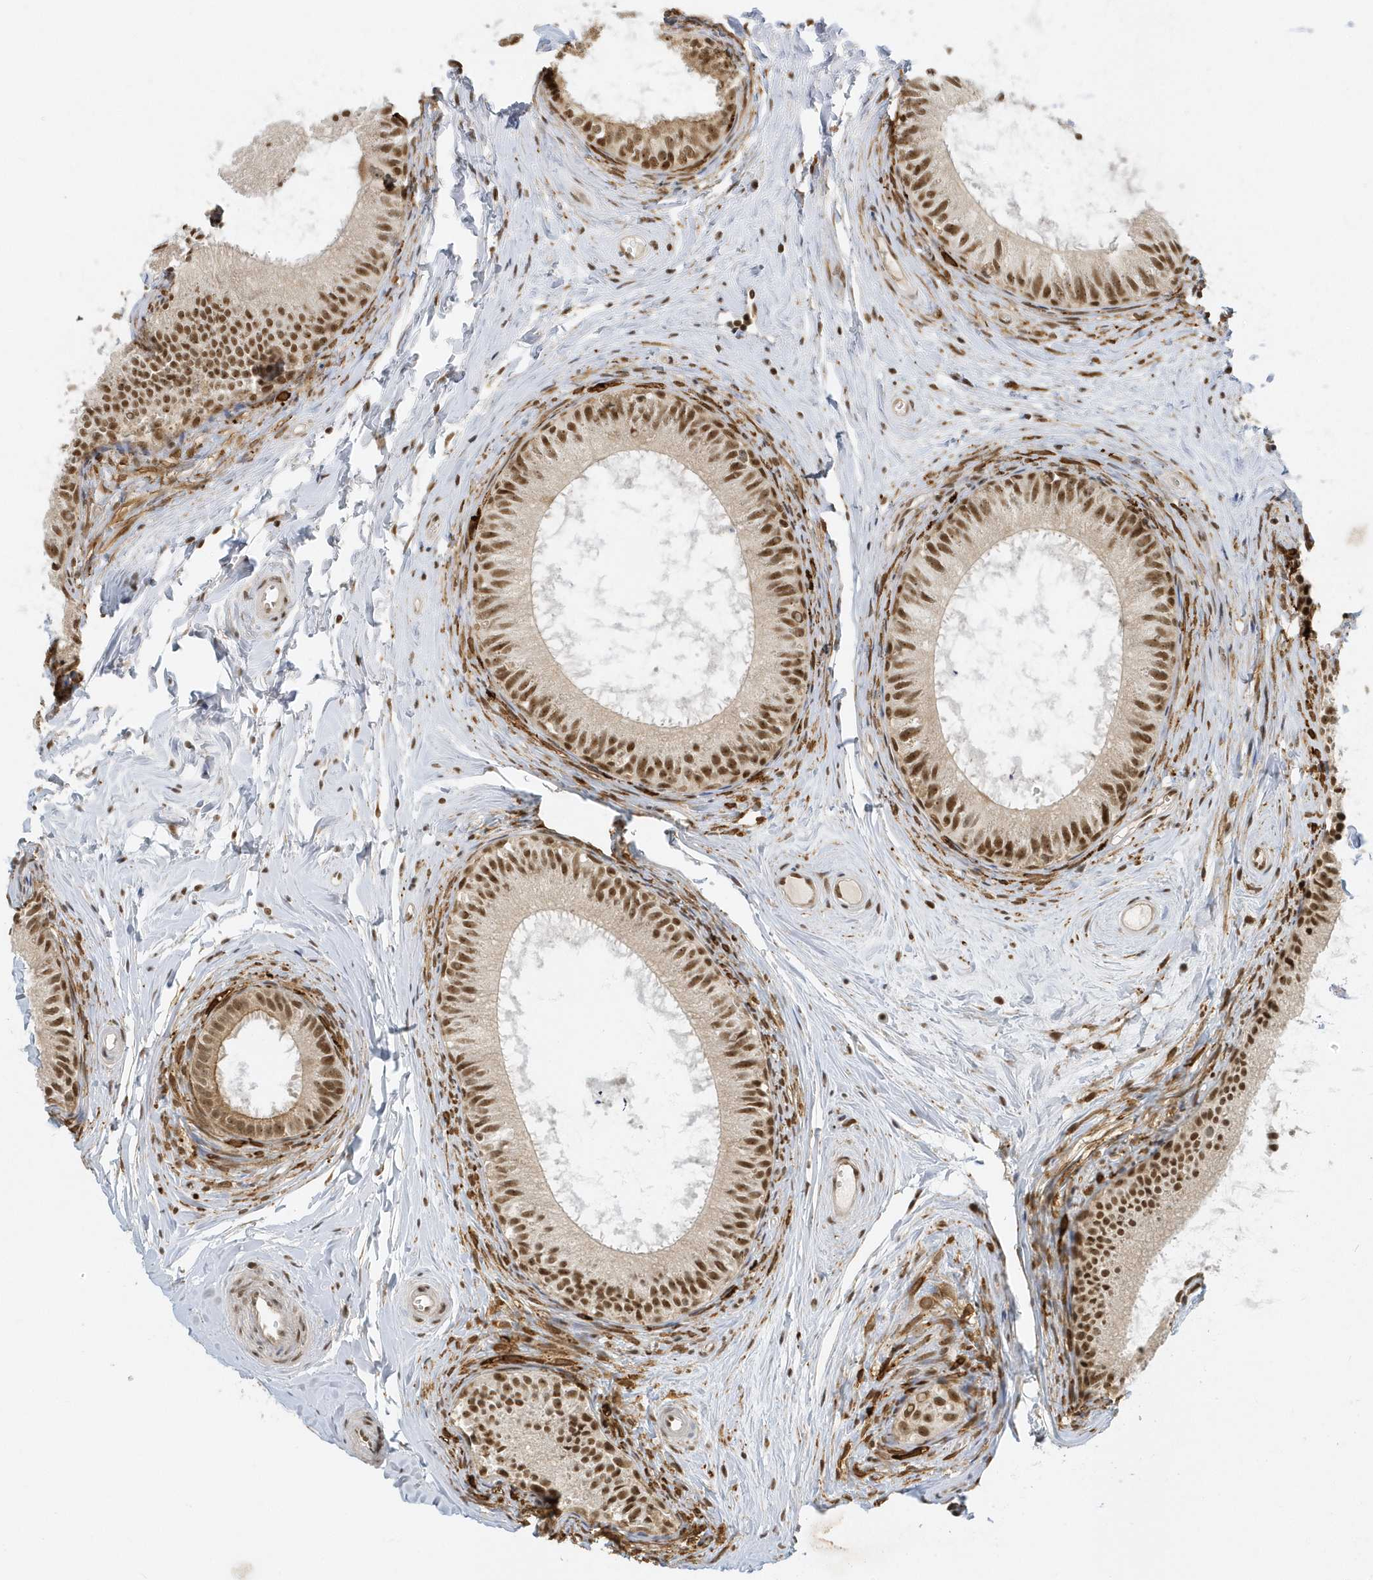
{"staining": {"intensity": "moderate", "quantity": ">75%", "location": "cytoplasmic/membranous,nuclear"}, "tissue": "epididymis", "cell_type": "Glandular cells", "image_type": "normal", "snomed": [{"axis": "morphology", "description": "Normal tissue, NOS"}, {"axis": "topography", "description": "Epididymis"}], "caption": "Protein expression analysis of unremarkable epididymis exhibits moderate cytoplasmic/membranous,nuclear positivity in about >75% of glandular cells. Using DAB (brown) and hematoxylin (blue) stains, captured at high magnification using brightfield microscopy.", "gene": "ZNF740", "patient": {"sex": "male", "age": 34}}